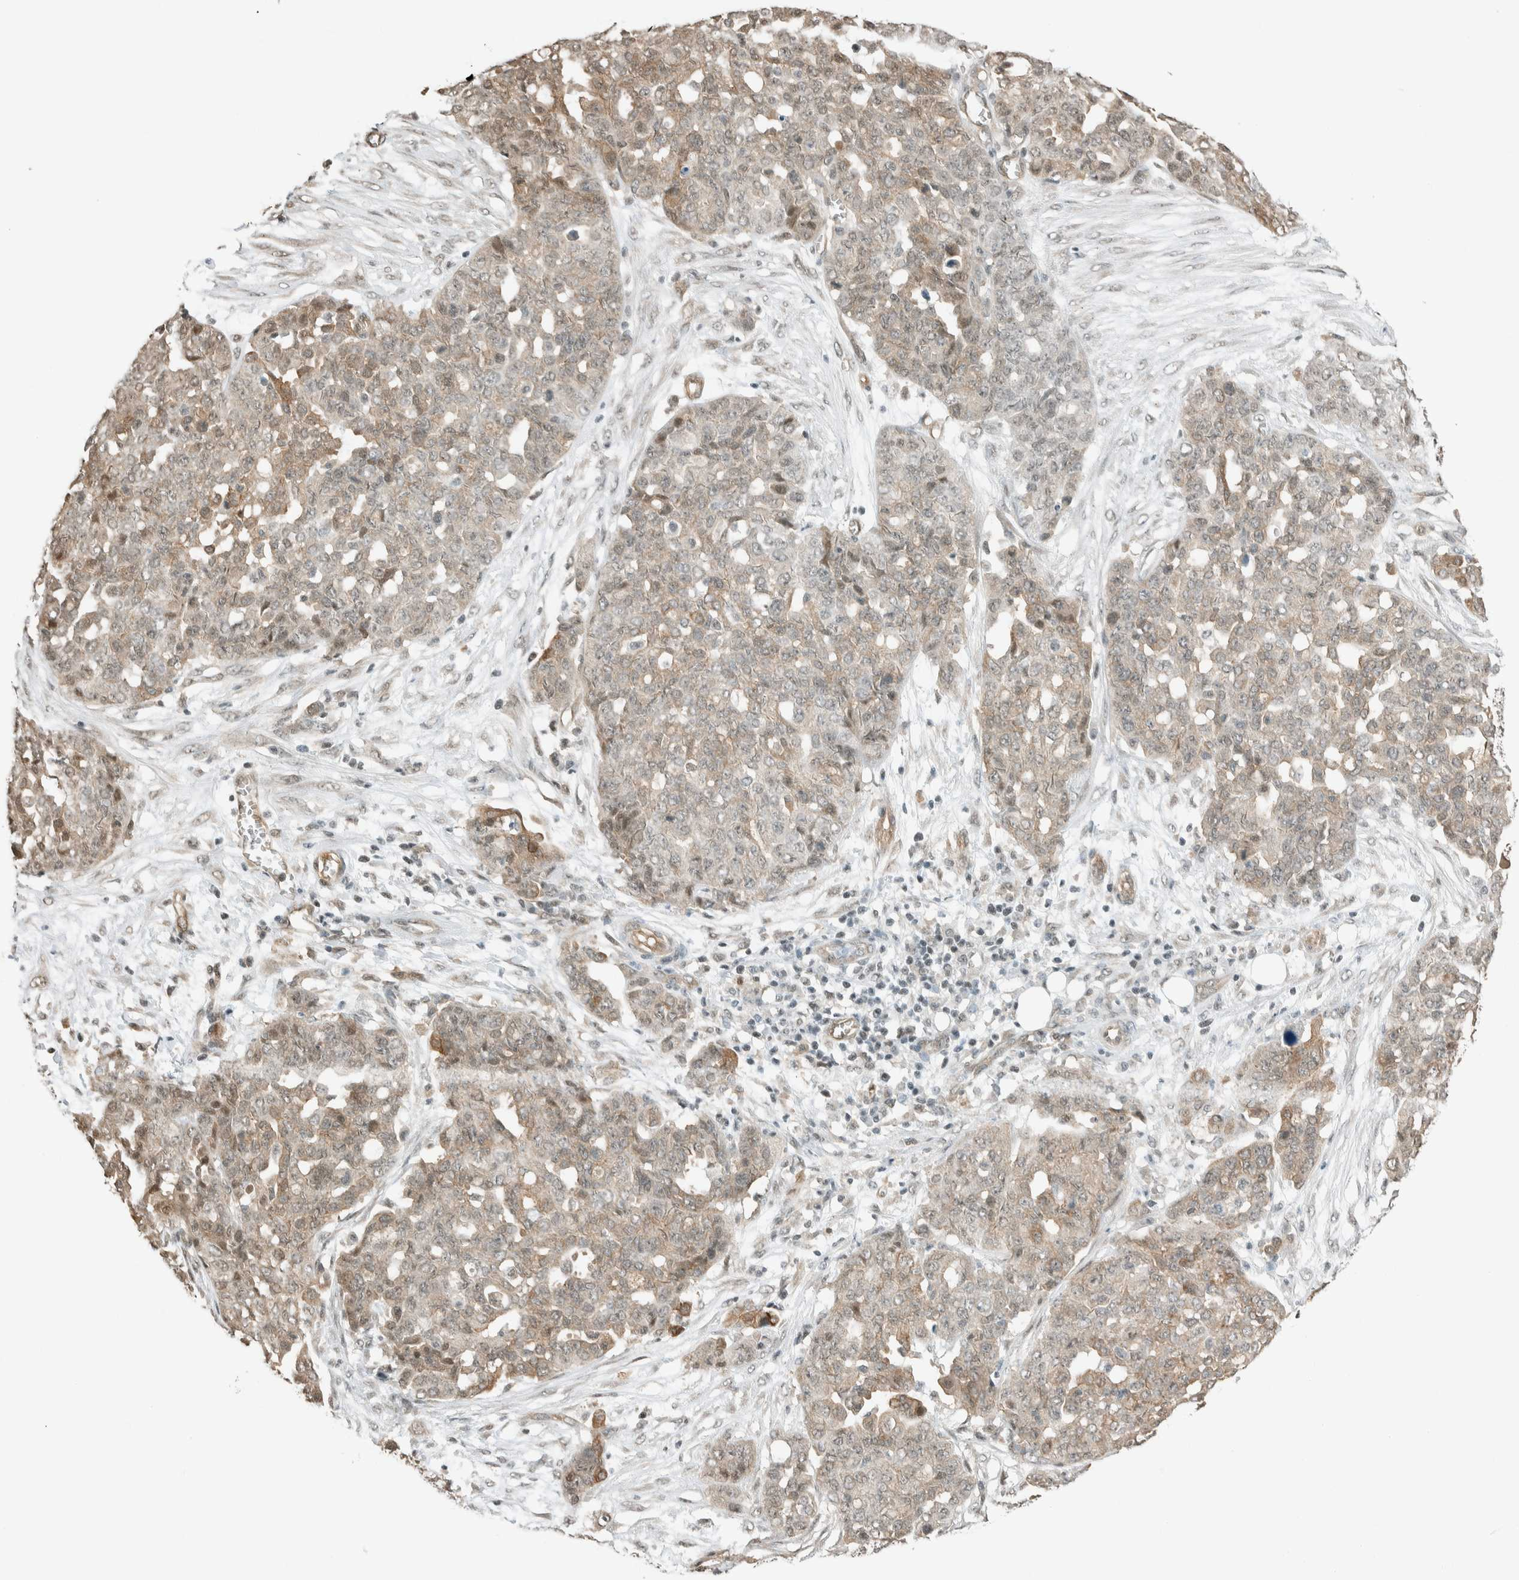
{"staining": {"intensity": "weak", "quantity": ">75%", "location": "cytoplasmic/membranous,nuclear"}, "tissue": "ovarian cancer", "cell_type": "Tumor cells", "image_type": "cancer", "snomed": [{"axis": "morphology", "description": "Cystadenocarcinoma, serous, NOS"}, {"axis": "topography", "description": "Soft tissue"}, {"axis": "topography", "description": "Ovary"}], "caption": "Immunohistochemical staining of human serous cystadenocarcinoma (ovarian) reveals low levels of weak cytoplasmic/membranous and nuclear staining in approximately >75% of tumor cells.", "gene": "NIBAN2", "patient": {"sex": "female", "age": 57}}